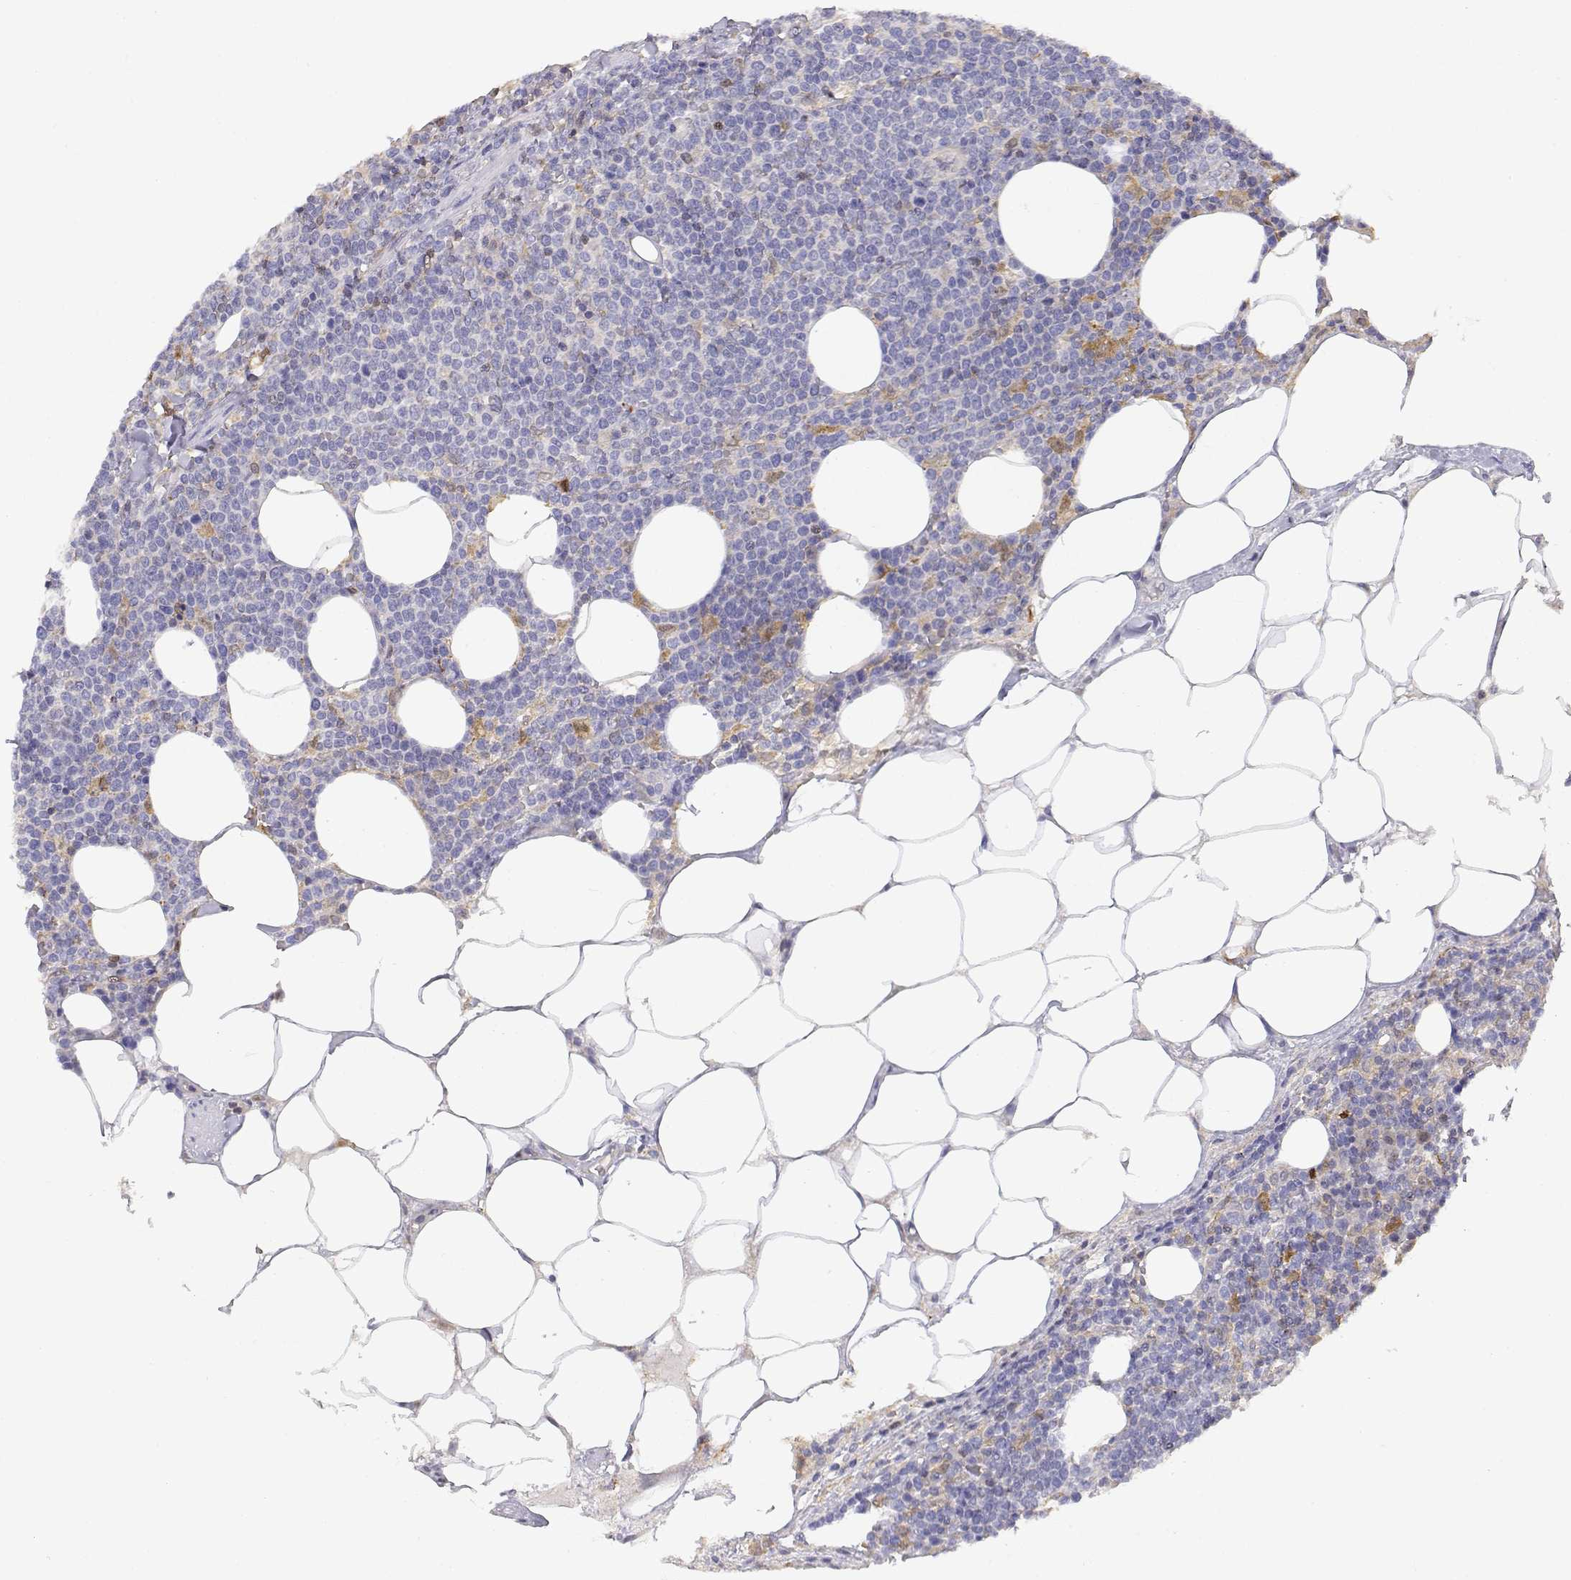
{"staining": {"intensity": "negative", "quantity": "none", "location": "none"}, "tissue": "lymphoma", "cell_type": "Tumor cells", "image_type": "cancer", "snomed": [{"axis": "morphology", "description": "Malignant lymphoma, non-Hodgkin's type, High grade"}, {"axis": "topography", "description": "Lymph node"}], "caption": "Histopathology image shows no significant protein staining in tumor cells of high-grade malignant lymphoma, non-Hodgkin's type.", "gene": "ADA", "patient": {"sex": "male", "age": 61}}